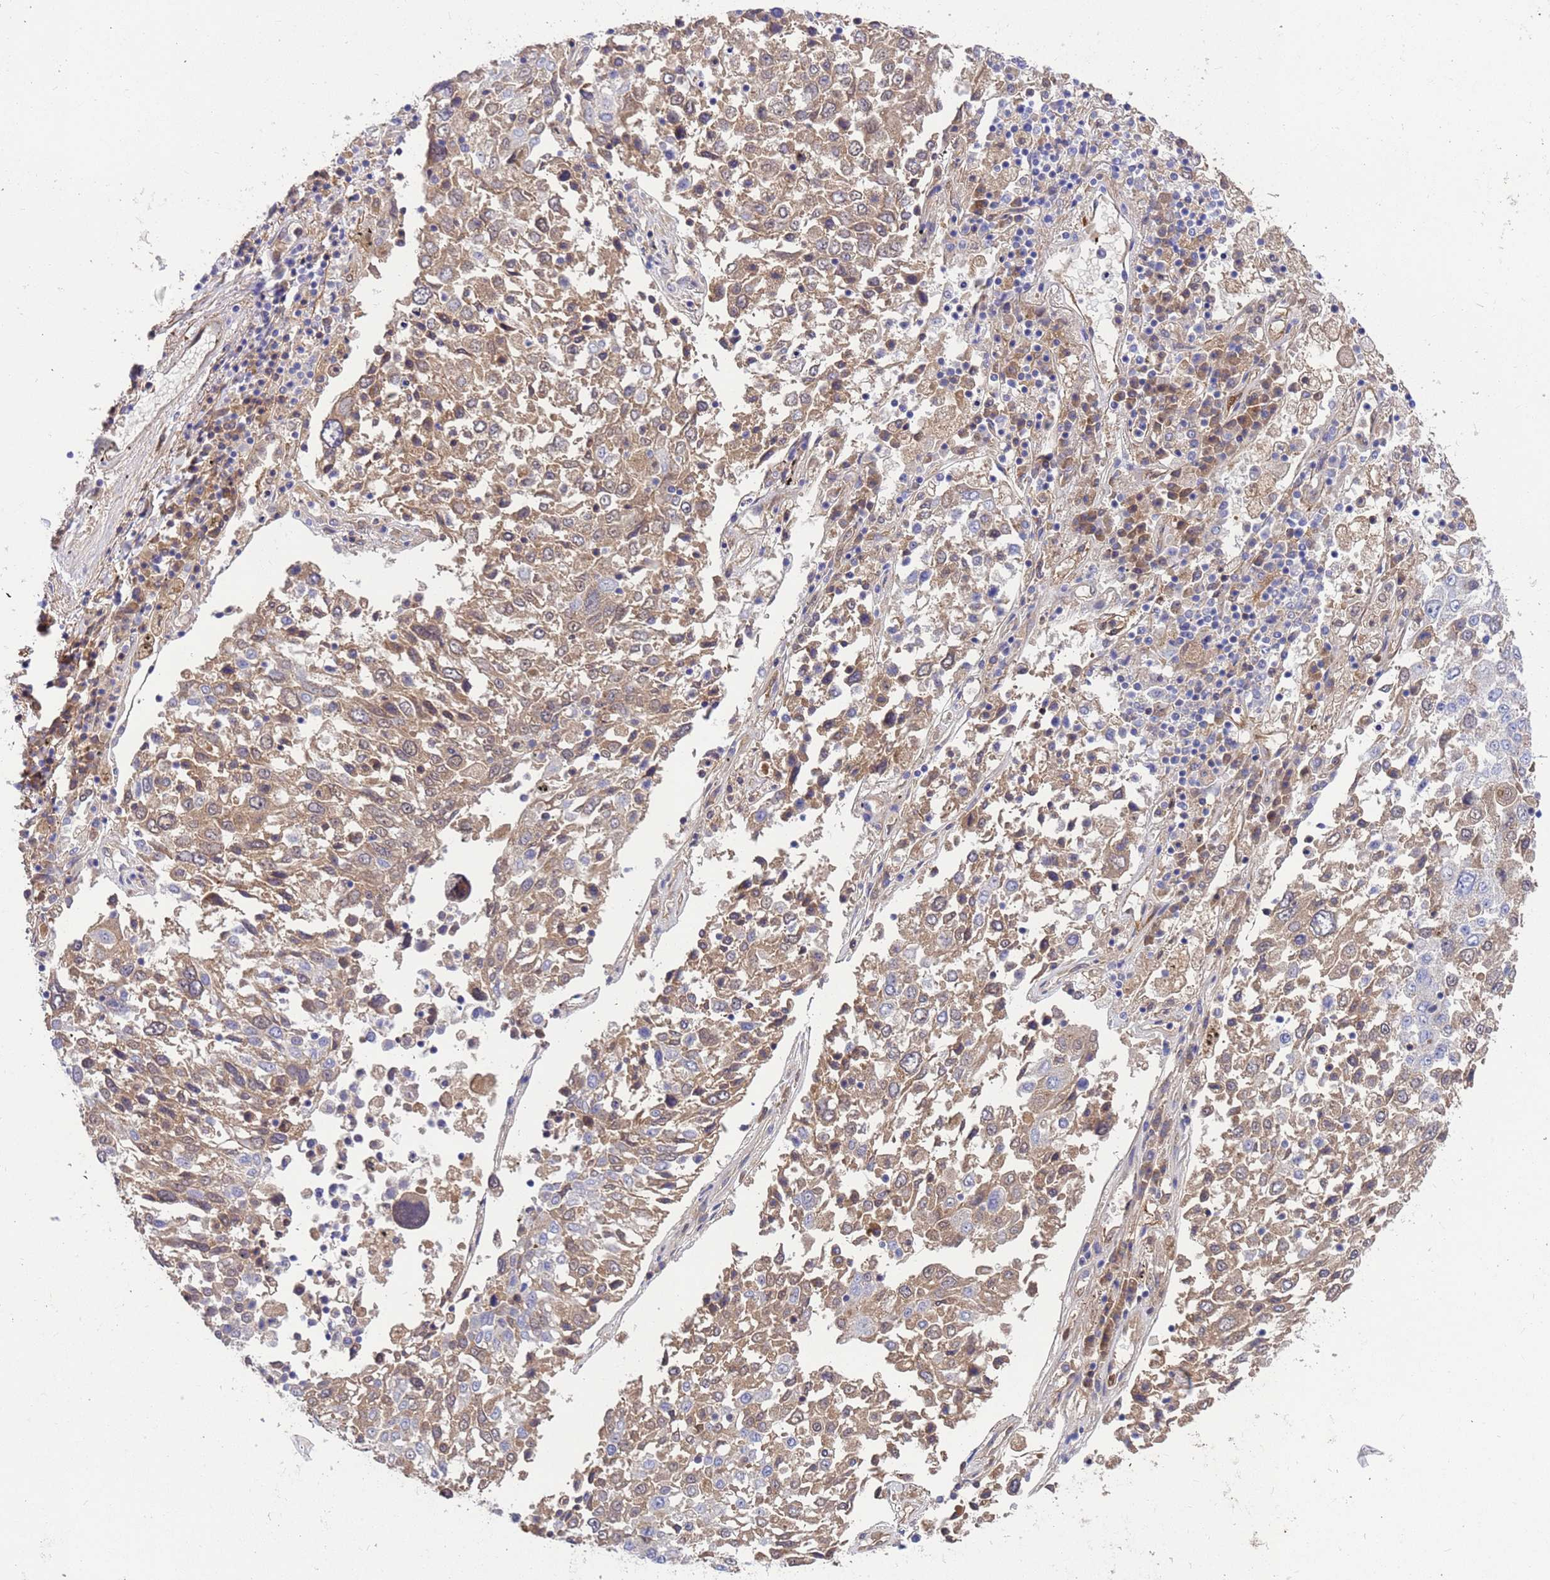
{"staining": {"intensity": "moderate", "quantity": "25%-75%", "location": "cytoplasmic/membranous,nuclear"}, "tissue": "lung cancer", "cell_type": "Tumor cells", "image_type": "cancer", "snomed": [{"axis": "morphology", "description": "Squamous cell carcinoma, NOS"}, {"axis": "topography", "description": "Lung"}], "caption": "Tumor cells exhibit medium levels of moderate cytoplasmic/membranous and nuclear positivity in approximately 25%-75% of cells in human lung cancer (squamous cell carcinoma).", "gene": "FOXRED1", "patient": {"sex": "male", "age": 65}}